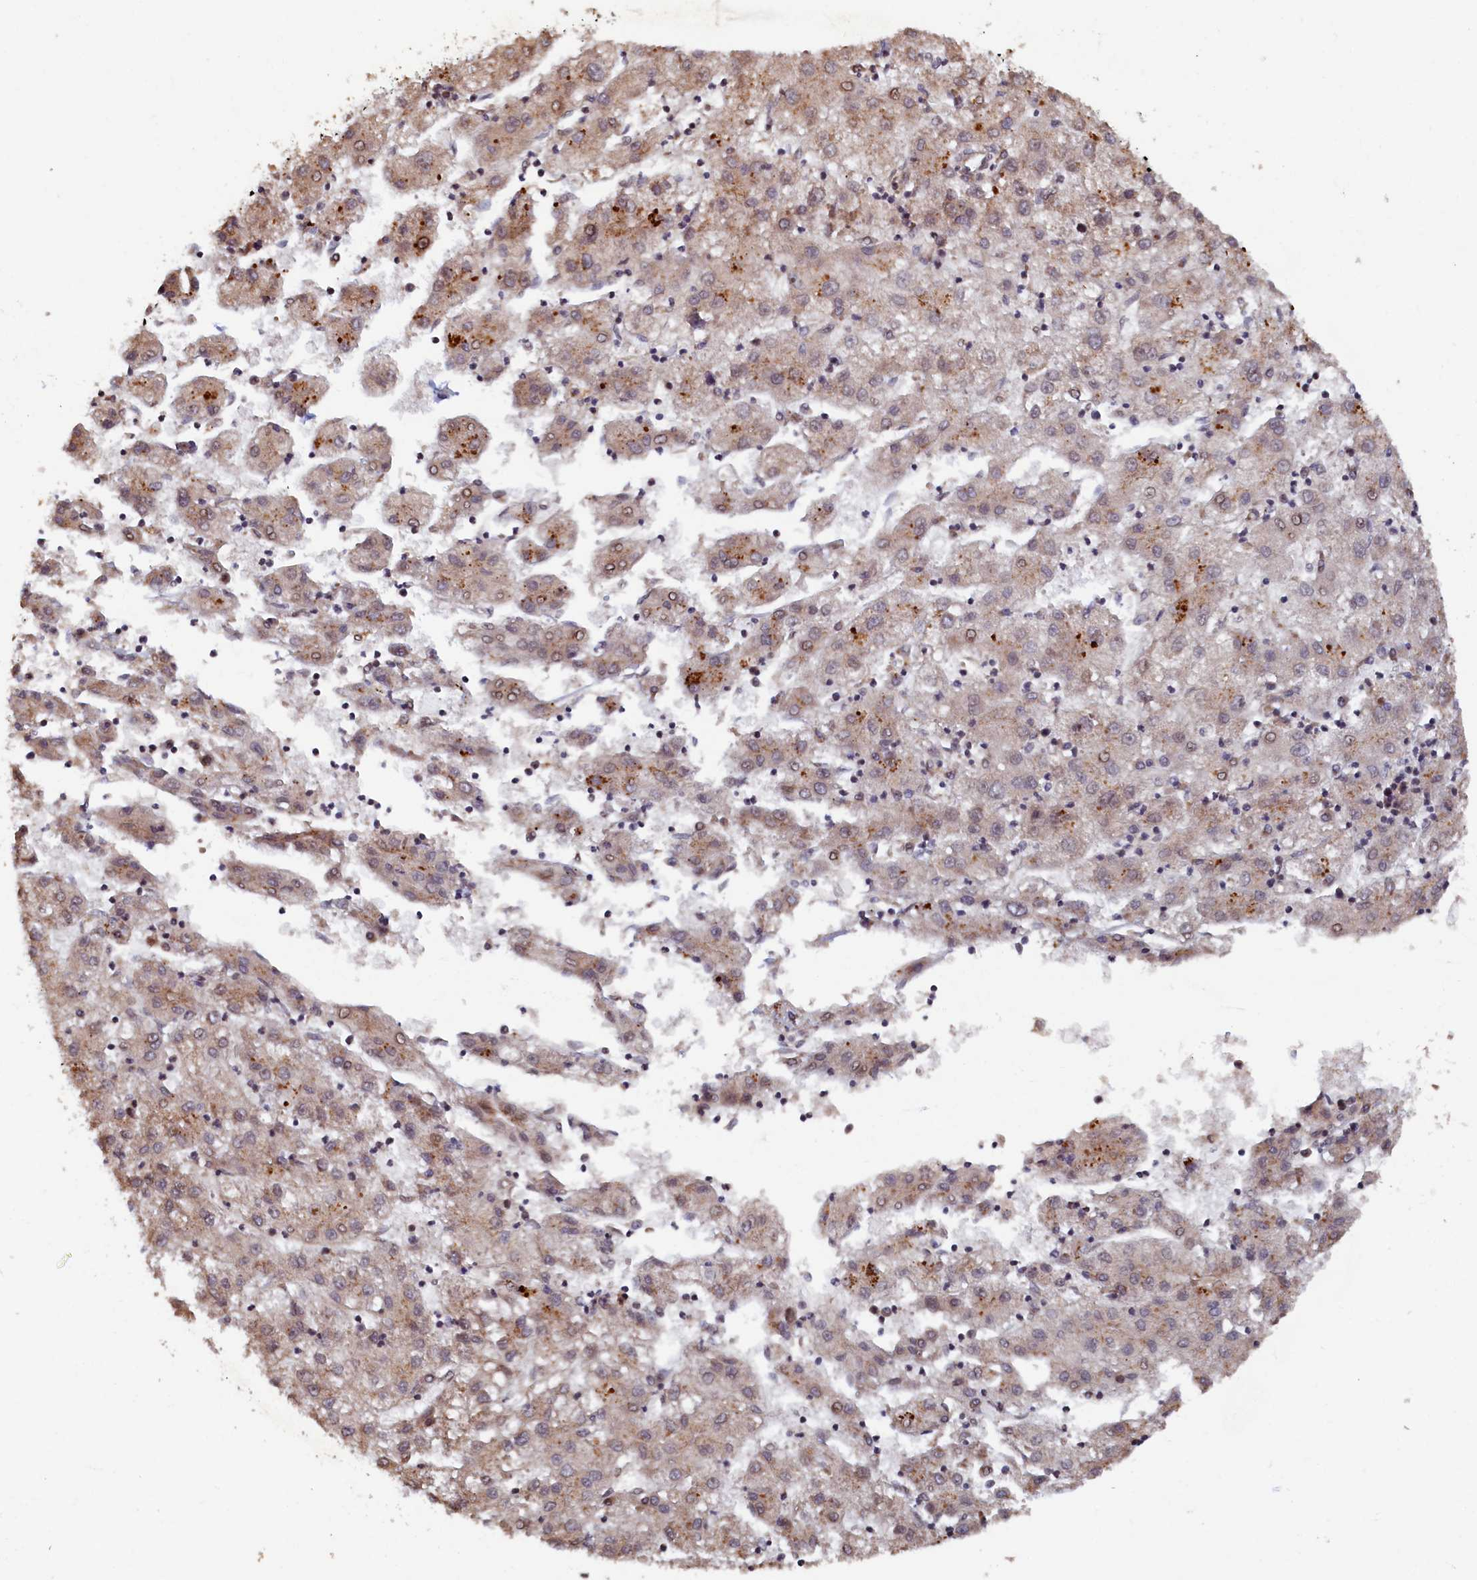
{"staining": {"intensity": "moderate", "quantity": "25%-75%", "location": "cytoplasmic/membranous"}, "tissue": "liver cancer", "cell_type": "Tumor cells", "image_type": "cancer", "snomed": [{"axis": "morphology", "description": "Carcinoma, Hepatocellular, NOS"}, {"axis": "topography", "description": "Liver"}], "caption": "Immunohistochemistry (IHC) of human liver hepatocellular carcinoma displays medium levels of moderate cytoplasmic/membranous expression in about 25%-75% of tumor cells.", "gene": "TMEM181", "patient": {"sex": "male", "age": 72}}